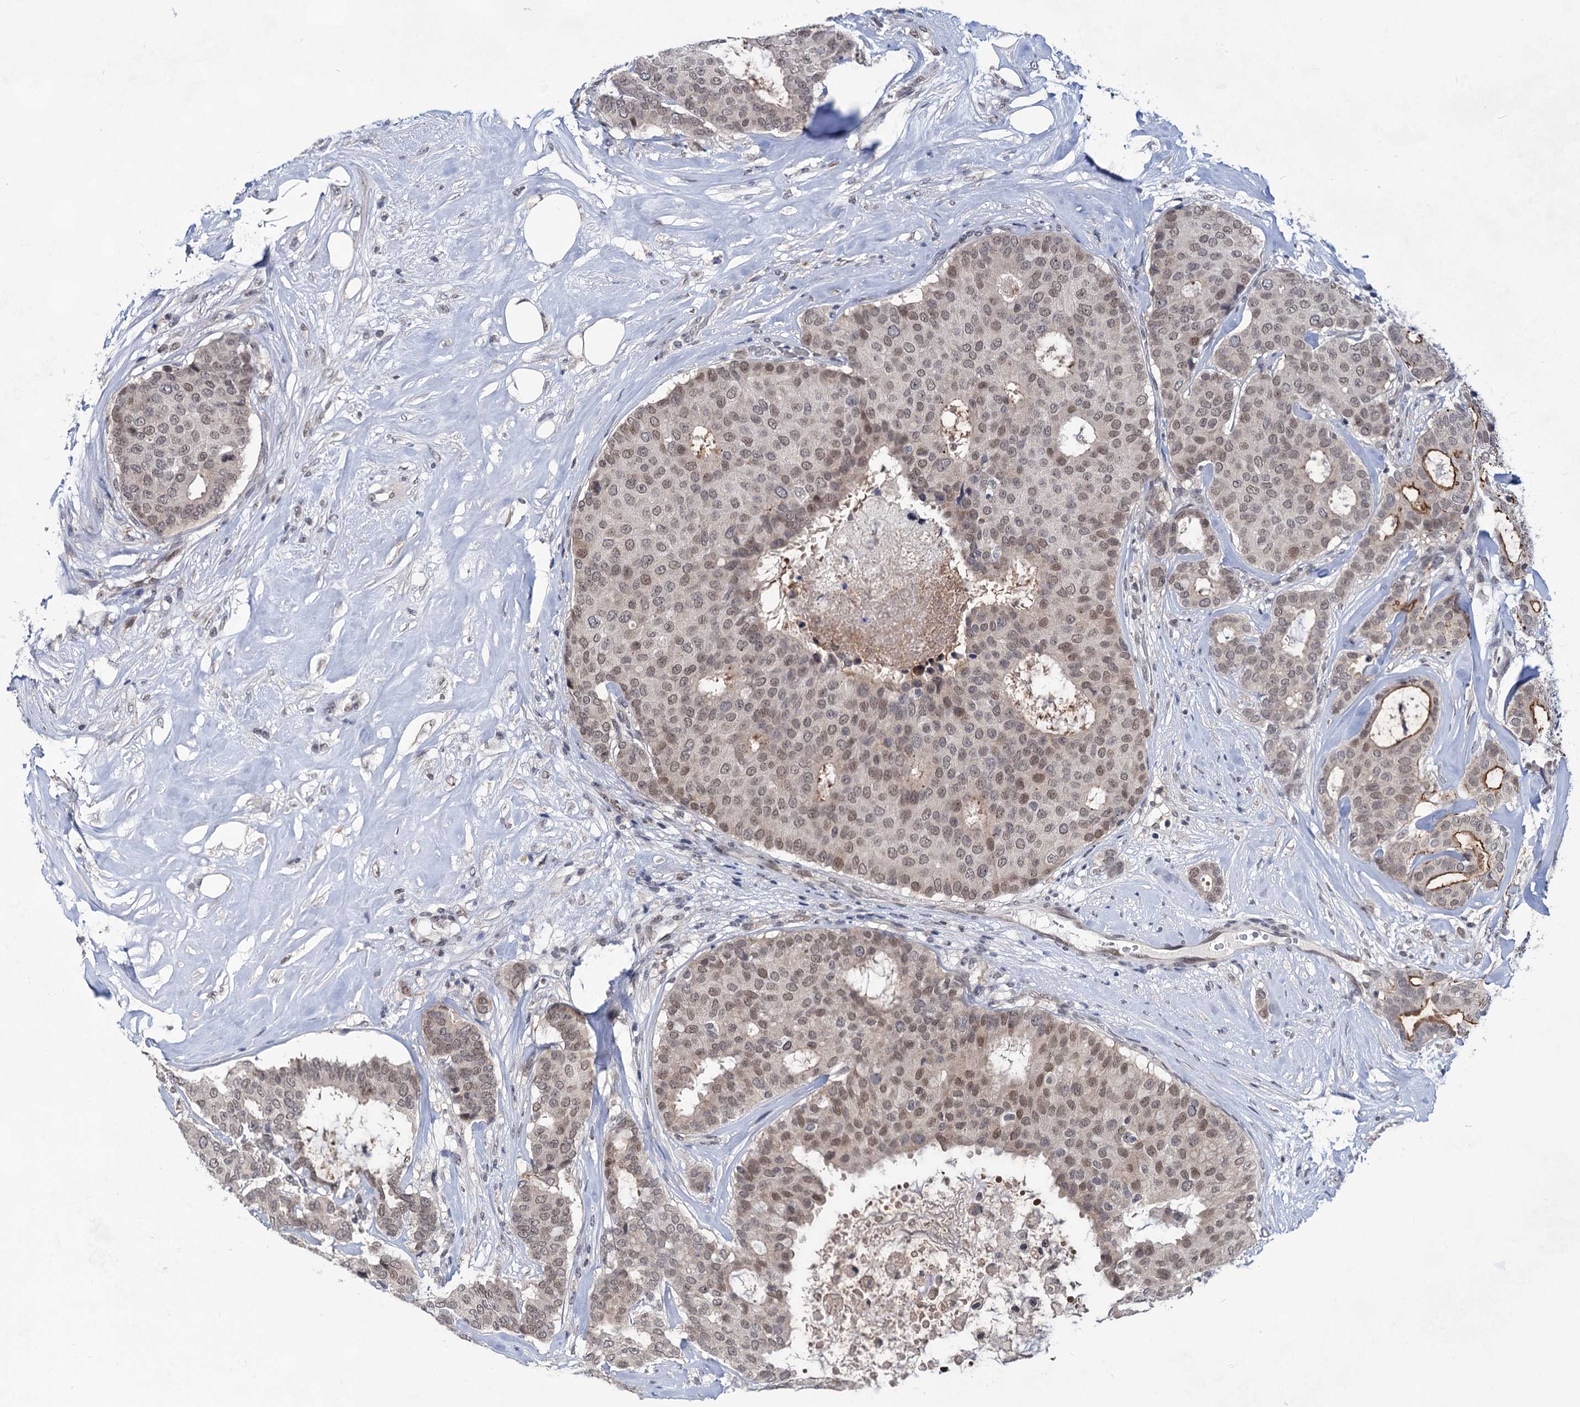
{"staining": {"intensity": "weak", "quantity": "25%-75%", "location": "cytoplasmic/membranous,nuclear"}, "tissue": "breast cancer", "cell_type": "Tumor cells", "image_type": "cancer", "snomed": [{"axis": "morphology", "description": "Duct carcinoma"}, {"axis": "topography", "description": "Breast"}], "caption": "DAB immunohistochemical staining of breast cancer (invasive ductal carcinoma) displays weak cytoplasmic/membranous and nuclear protein staining in approximately 25%-75% of tumor cells. (IHC, brightfield microscopy, high magnification).", "gene": "TTC17", "patient": {"sex": "female", "age": 75}}